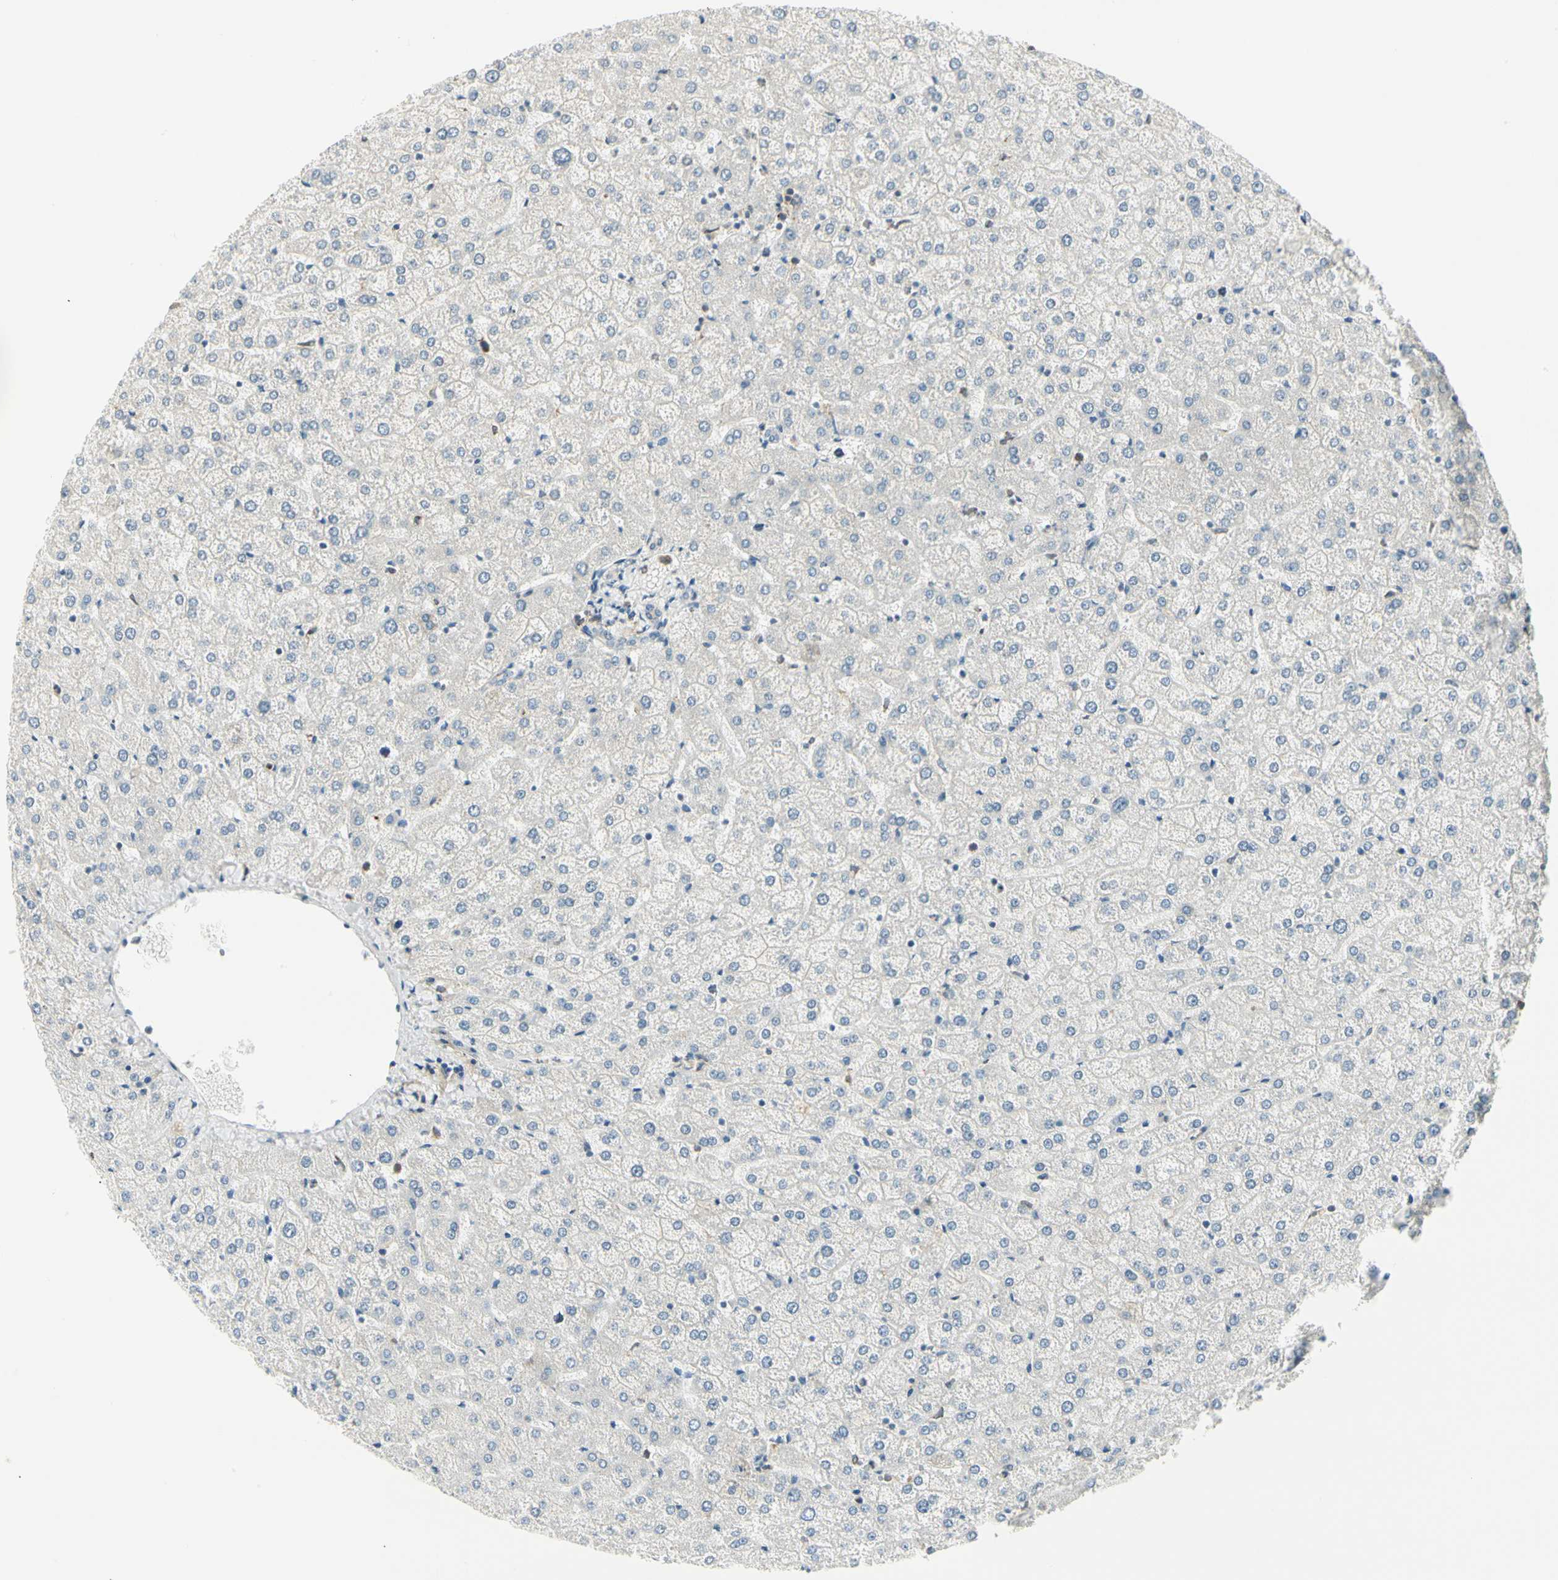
{"staining": {"intensity": "negative", "quantity": "none", "location": "none"}, "tissue": "liver", "cell_type": "Hepatocytes", "image_type": "normal", "snomed": [{"axis": "morphology", "description": "Normal tissue, NOS"}, {"axis": "topography", "description": "Liver"}], "caption": "The micrograph demonstrates no staining of hepatocytes in unremarkable liver. Brightfield microscopy of immunohistochemistry (IHC) stained with DAB (brown) and hematoxylin (blue), captured at high magnification.", "gene": "TNFSF11", "patient": {"sex": "female", "age": 32}}